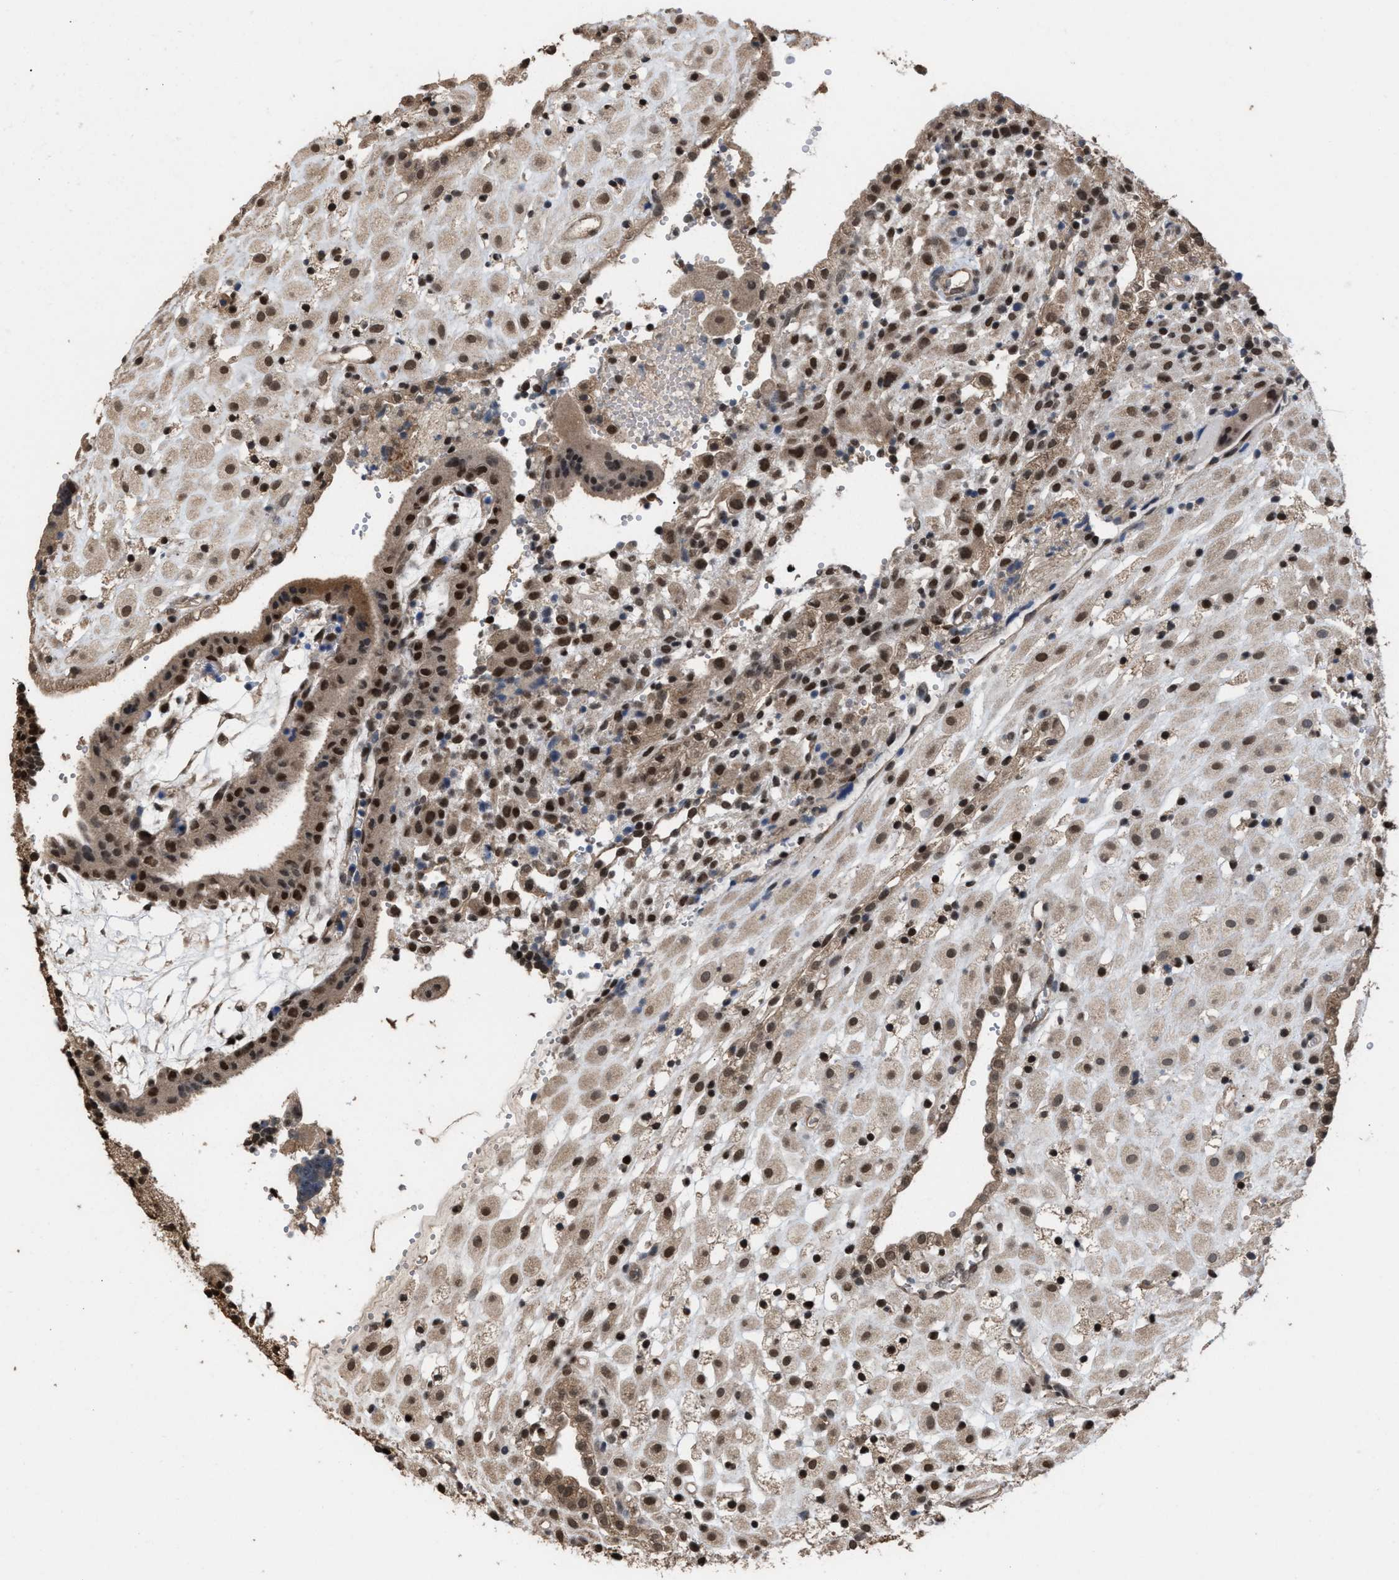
{"staining": {"intensity": "strong", "quantity": ">75%", "location": "cytoplasmic/membranous,nuclear"}, "tissue": "placenta", "cell_type": "Decidual cells", "image_type": "normal", "snomed": [{"axis": "morphology", "description": "Normal tissue, NOS"}, {"axis": "topography", "description": "Placenta"}], "caption": "This photomicrograph demonstrates immunohistochemistry staining of unremarkable human placenta, with high strong cytoplasmic/membranous,nuclear staining in about >75% of decidual cells.", "gene": "C9orf78", "patient": {"sex": "female", "age": 18}}